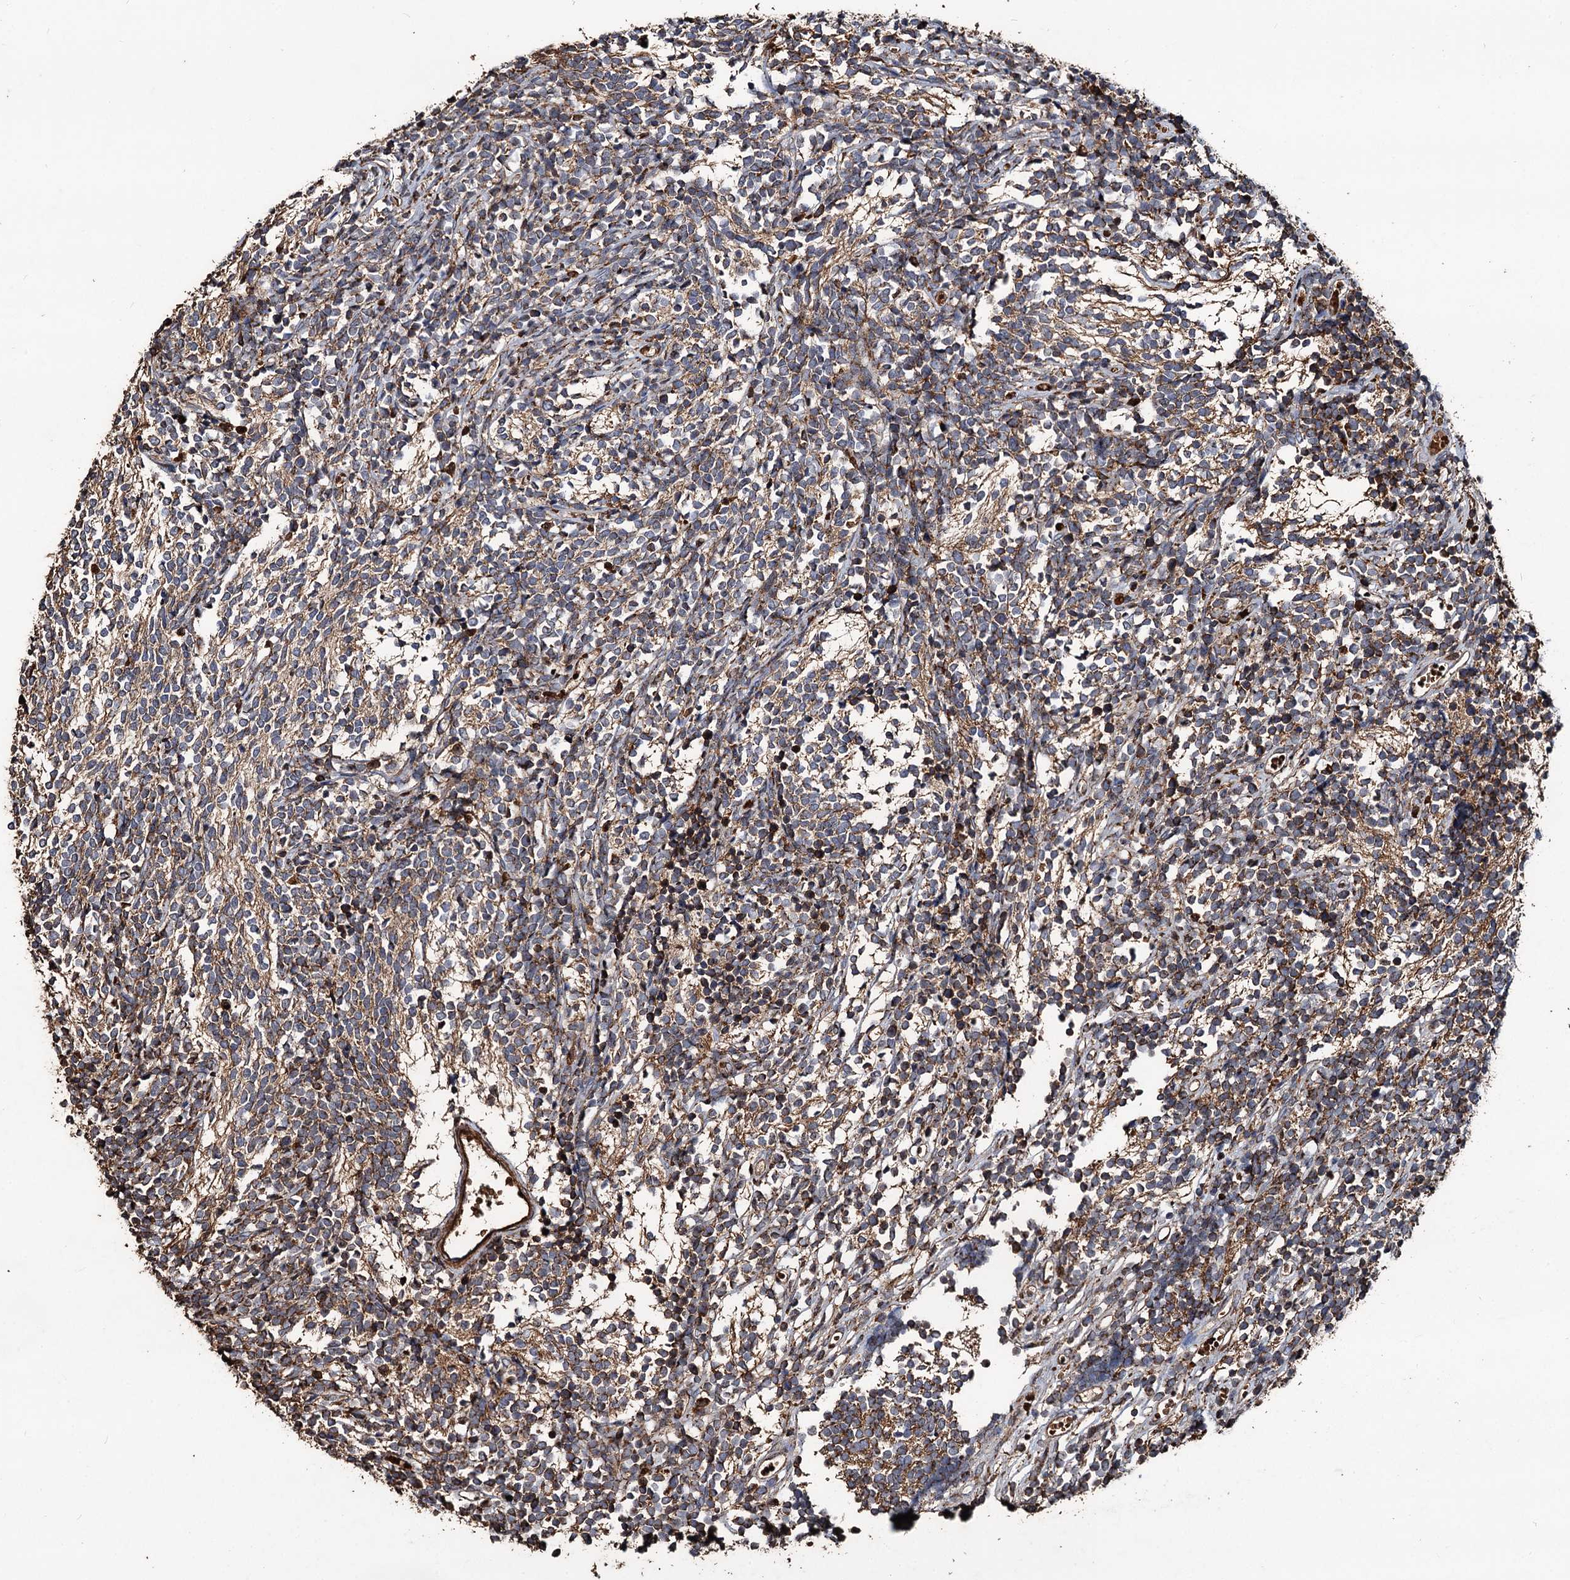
{"staining": {"intensity": "moderate", "quantity": "<25%", "location": "cytoplasmic/membranous"}, "tissue": "glioma", "cell_type": "Tumor cells", "image_type": "cancer", "snomed": [{"axis": "morphology", "description": "Glioma, malignant, Low grade"}, {"axis": "topography", "description": "Brain"}], "caption": "Immunohistochemical staining of human malignant low-grade glioma shows moderate cytoplasmic/membranous protein expression in about <25% of tumor cells.", "gene": "NOTCH2NLA", "patient": {"sex": "female", "age": 1}}